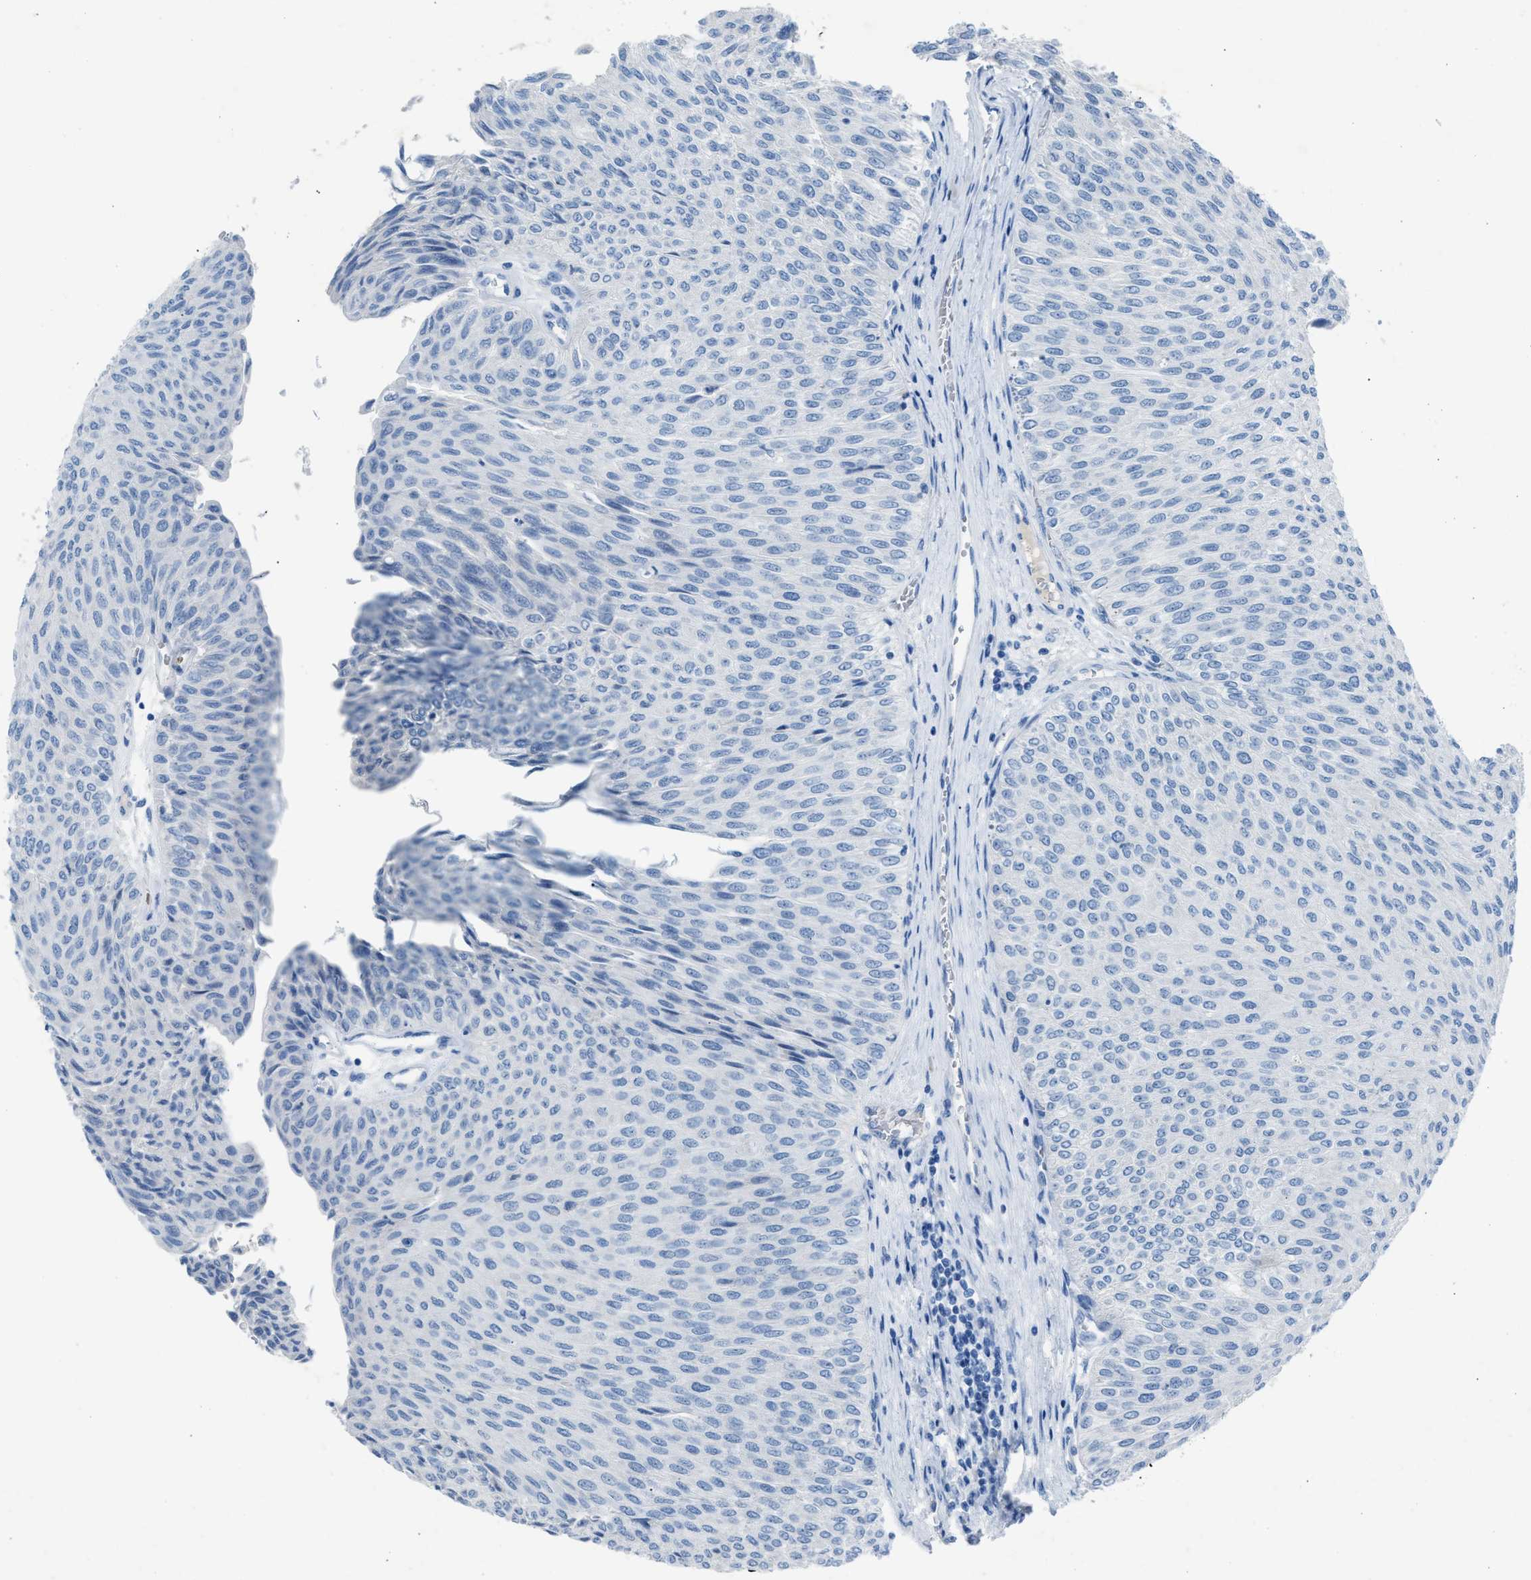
{"staining": {"intensity": "negative", "quantity": "none", "location": "none"}, "tissue": "urothelial cancer", "cell_type": "Tumor cells", "image_type": "cancer", "snomed": [{"axis": "morphology", "description": "Urothelial carcinoma, Low grade"}, {"axis": "topography", "description": "Urinary bladder"}], "caption": "DAB immunohistochemical staining of urothelial cancer reveals no significant positivity in tumor cells.", "gene": "CFAP77", "patient": {"sex": "male", "age": 78}}